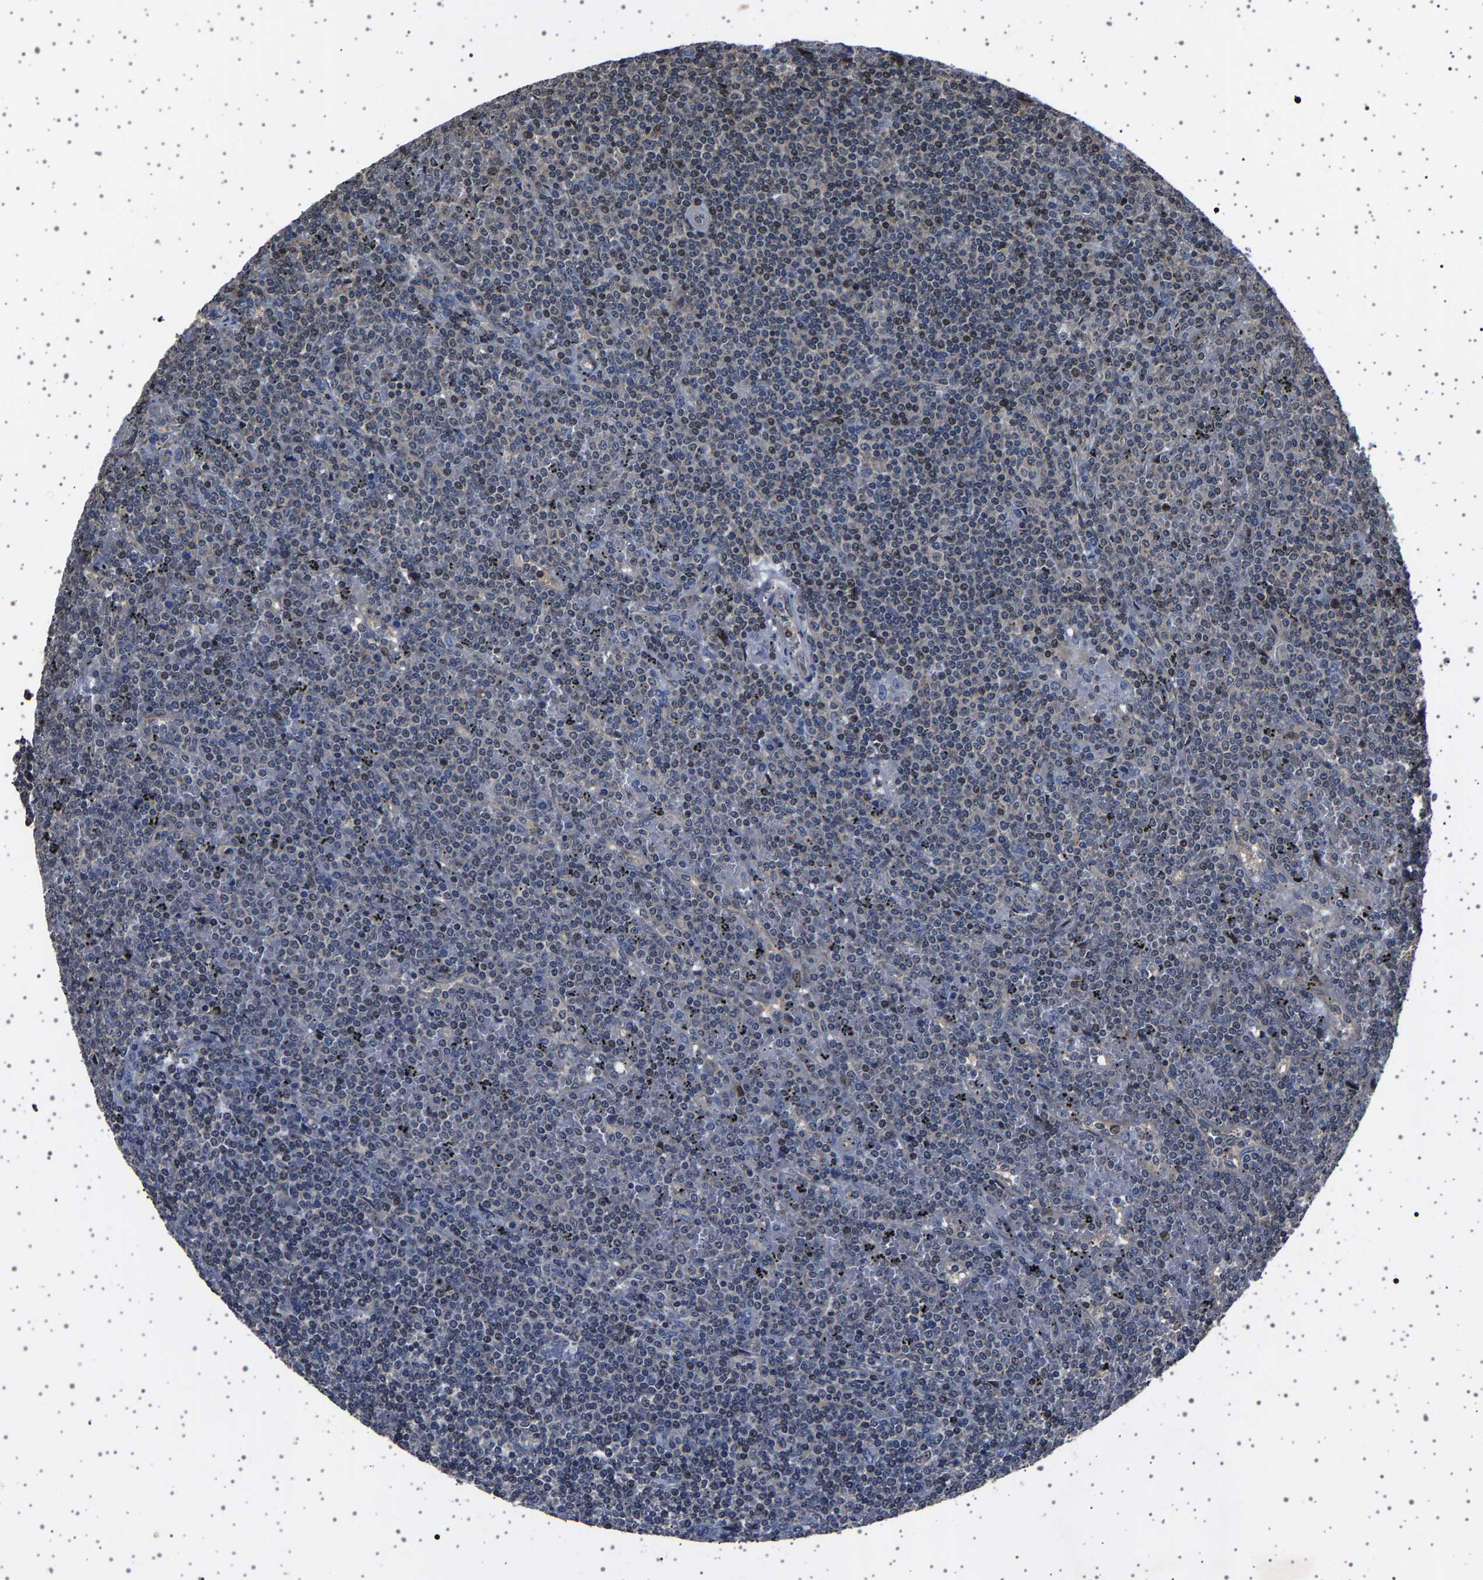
{"staining": {"intensity": "negative", "quantity": "none", "location": "none"}, "tissue": "lymphoma", "cell_type": "Tumor cells", "image_type": "cancer", "snomed": [{"axis": "morphology", "description": "Malignant lymphoma, non-Hodgkin's type, Low grade"}, {"axis": "topography", "description": "Spleen"}], "caption": "Low-grade malignant lymphoma, non-Hodgkin's type stained for a protein using immunohistochemistry (IHC) demonstrates no staining tumor cells.", "gene": "NCKAP1", "patient": {"sex": "female", "age": 19}}